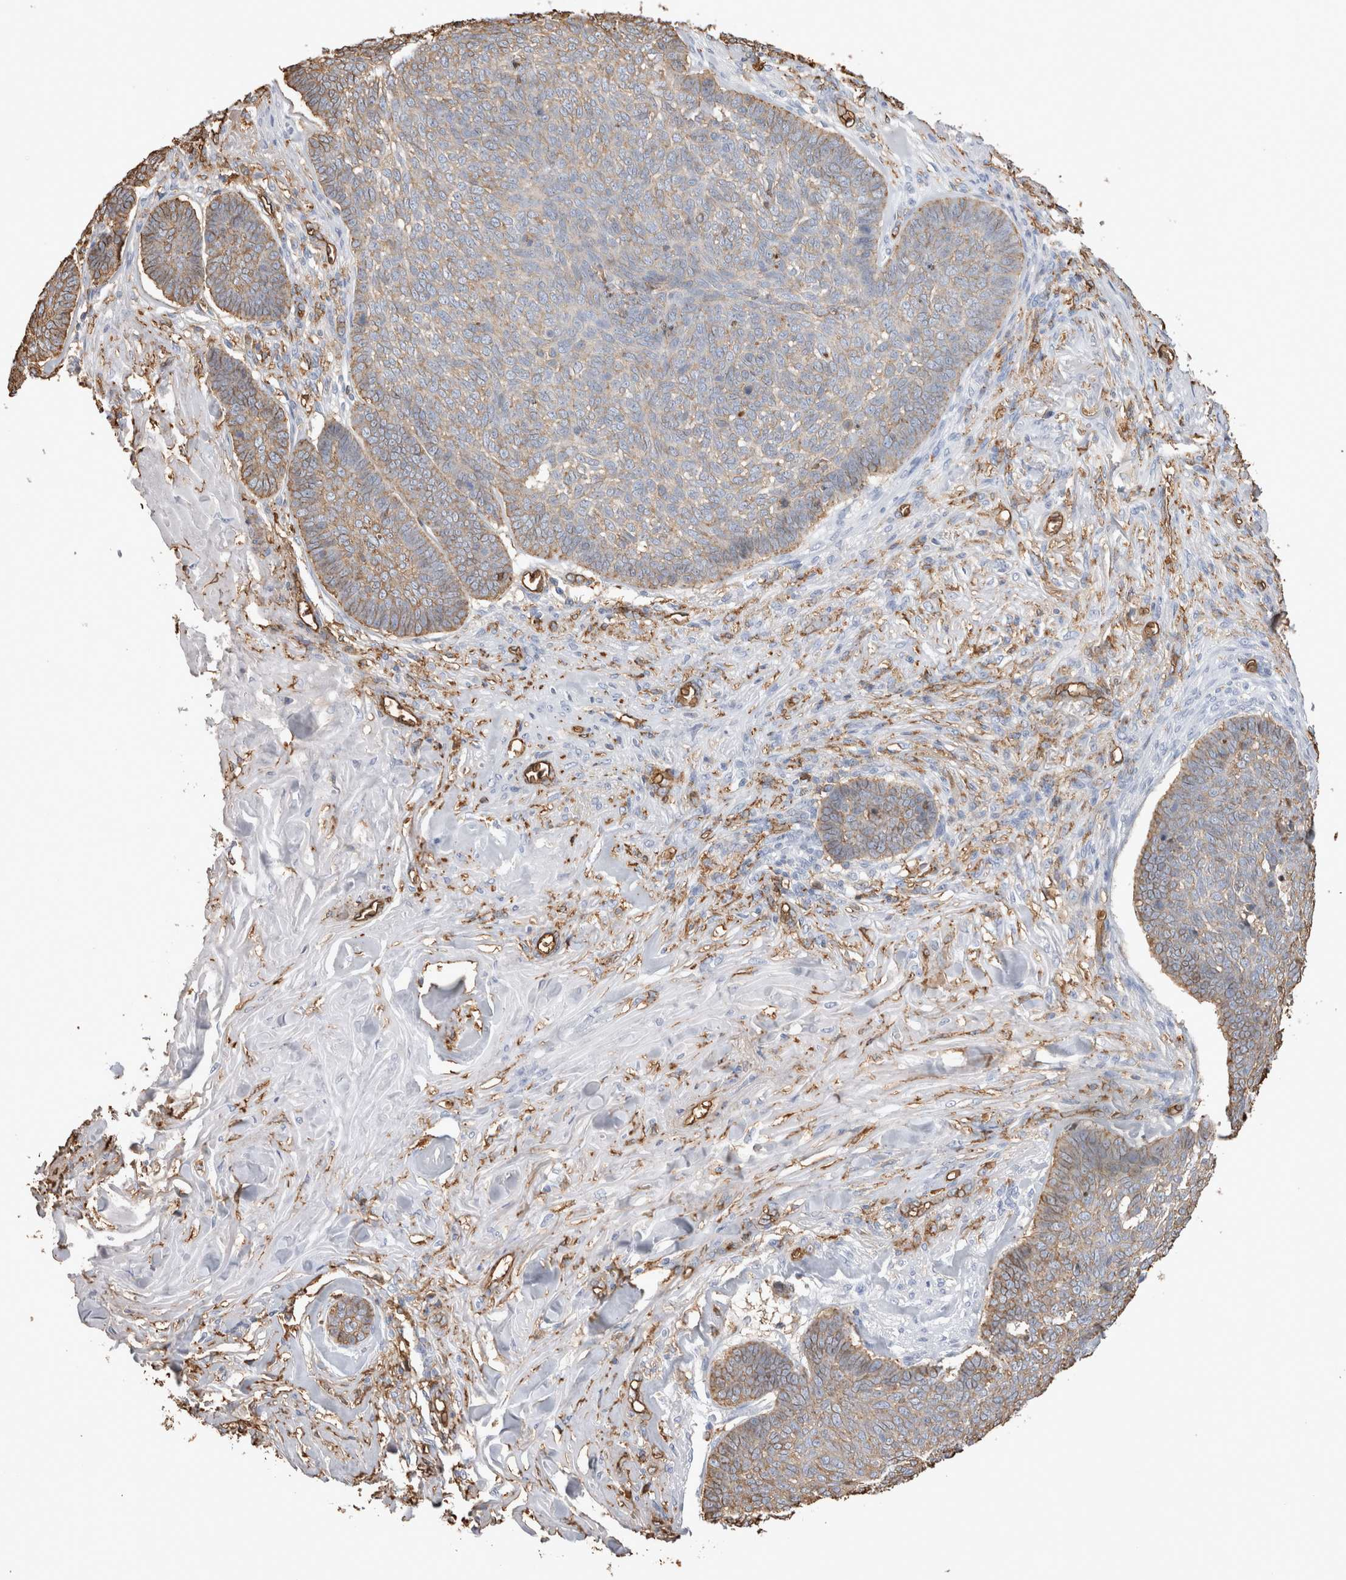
{"staining": {"intensity": "weak", "quantity": "25%-75%", "location": "cytoplasmic/membranous"}, "tissue": "skin cancer", "cell_type": "Tumor cells", "image_type": "cancer", "snomed": [{"axis": "morphology", "description": "Basal cell carcinoma"}, {"axis": "topography", "description": "Skin"}], "caption": "A brown stain highlights weak cytoplasmic/membranous staining of a protein in human skin basal cell carcinoma tumor cells. (DAB (3,3'-diaminobenzidine) IHC, brown staining for protein, blue staining for nuclei).", "gene": "IL17RC", "patient": {"sex": "male", "age": 84}}